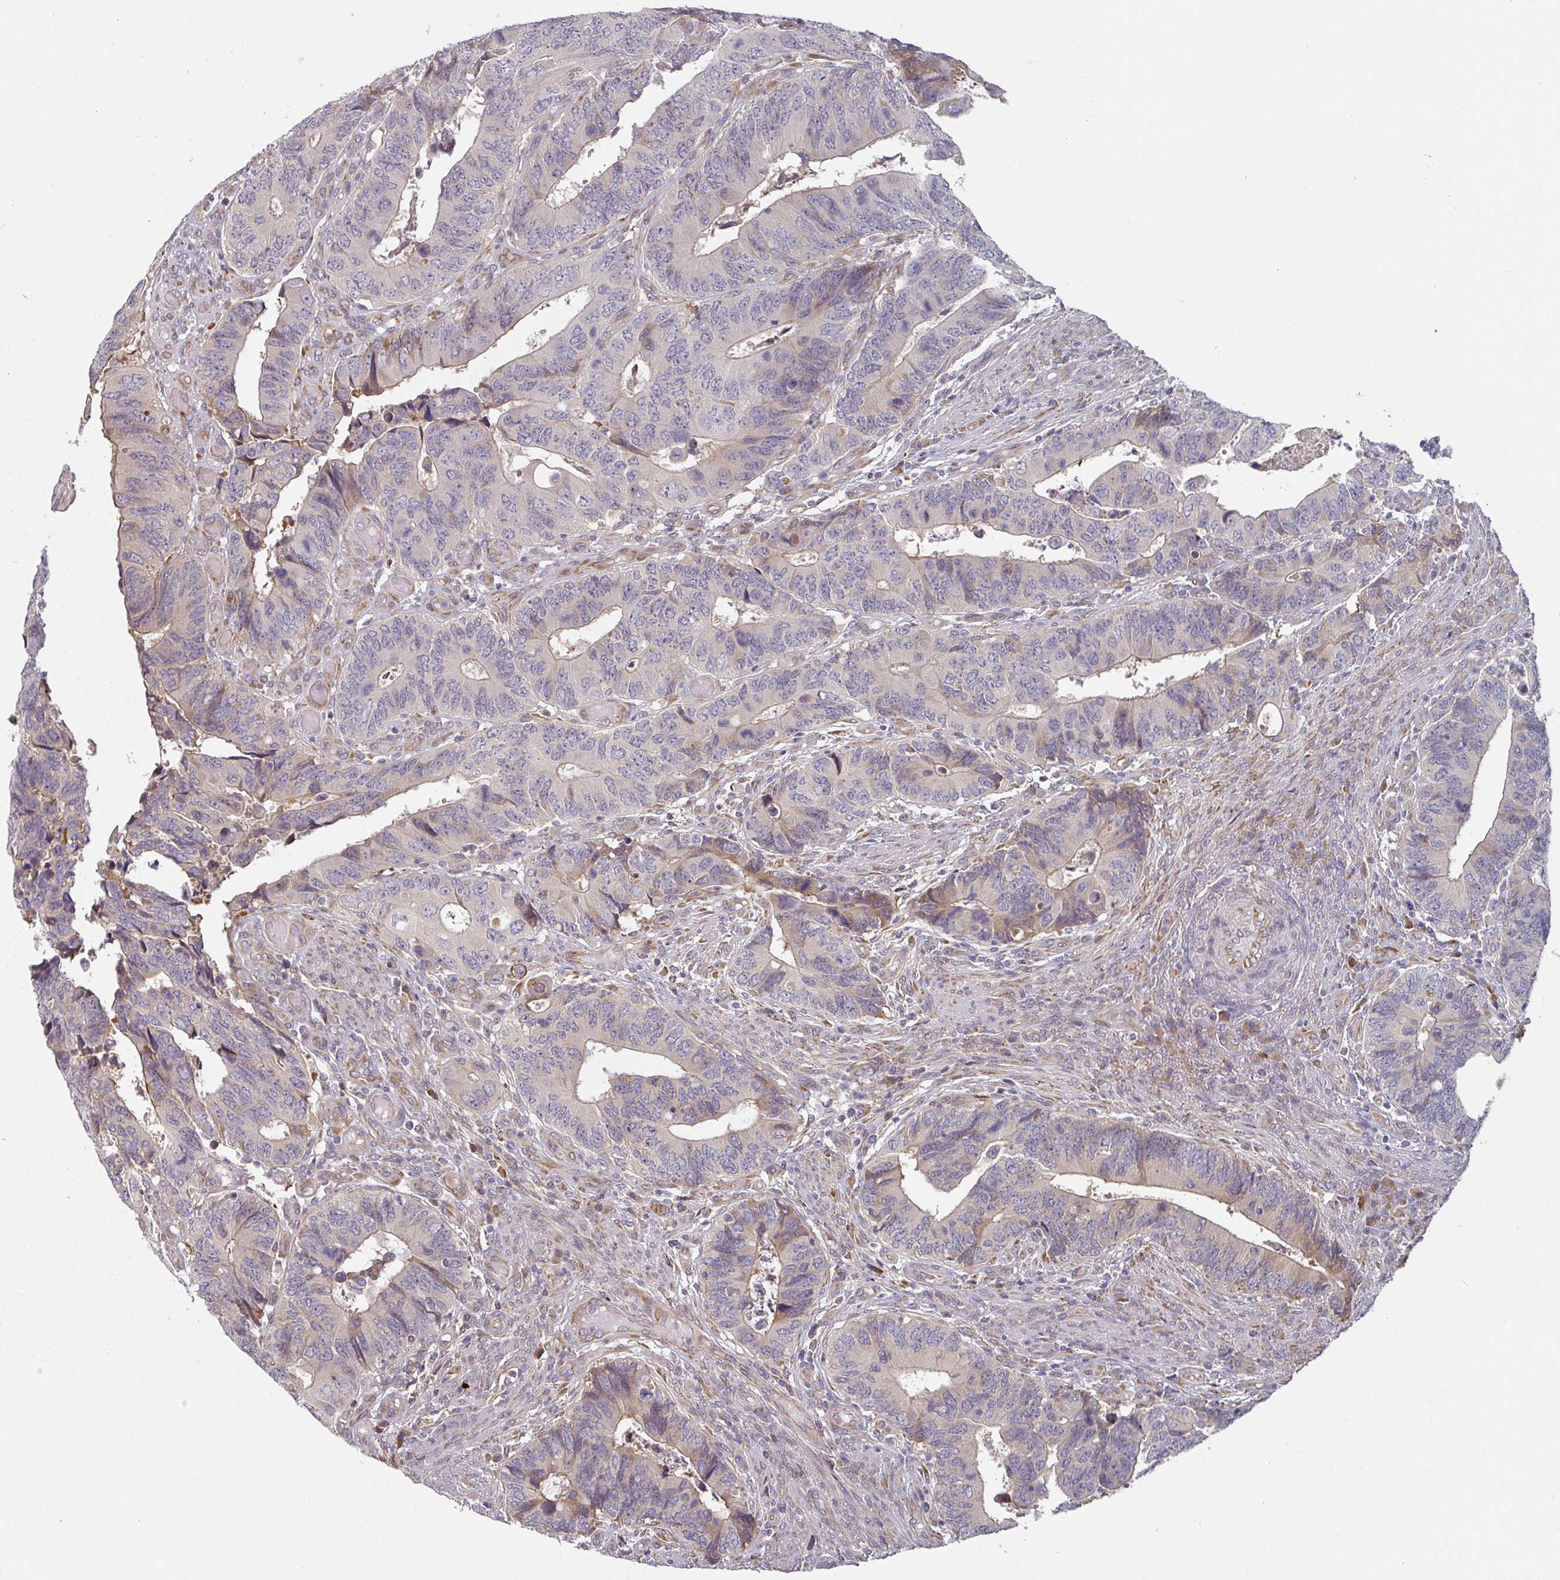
{"staining": {"intensity": "weak", "quantity": "<25%", "location": "cytoplasmic/membranous"}, "tissue": "colorectal cancer", "cell_type": "Tumor cells", "image_type": "cancer", "snomed": [{"axis": "morphology", "description": "Adenocarcinoma, NOS"}, {"axis": "topography", "description": "Colon"}], "caption": "Immunohistochemistry (IHC) of human colorectal adenocarcinoma displays no staining in tumor cells.", "gene": "CEP78", "patient": {"sex": "male", "age": 87}}